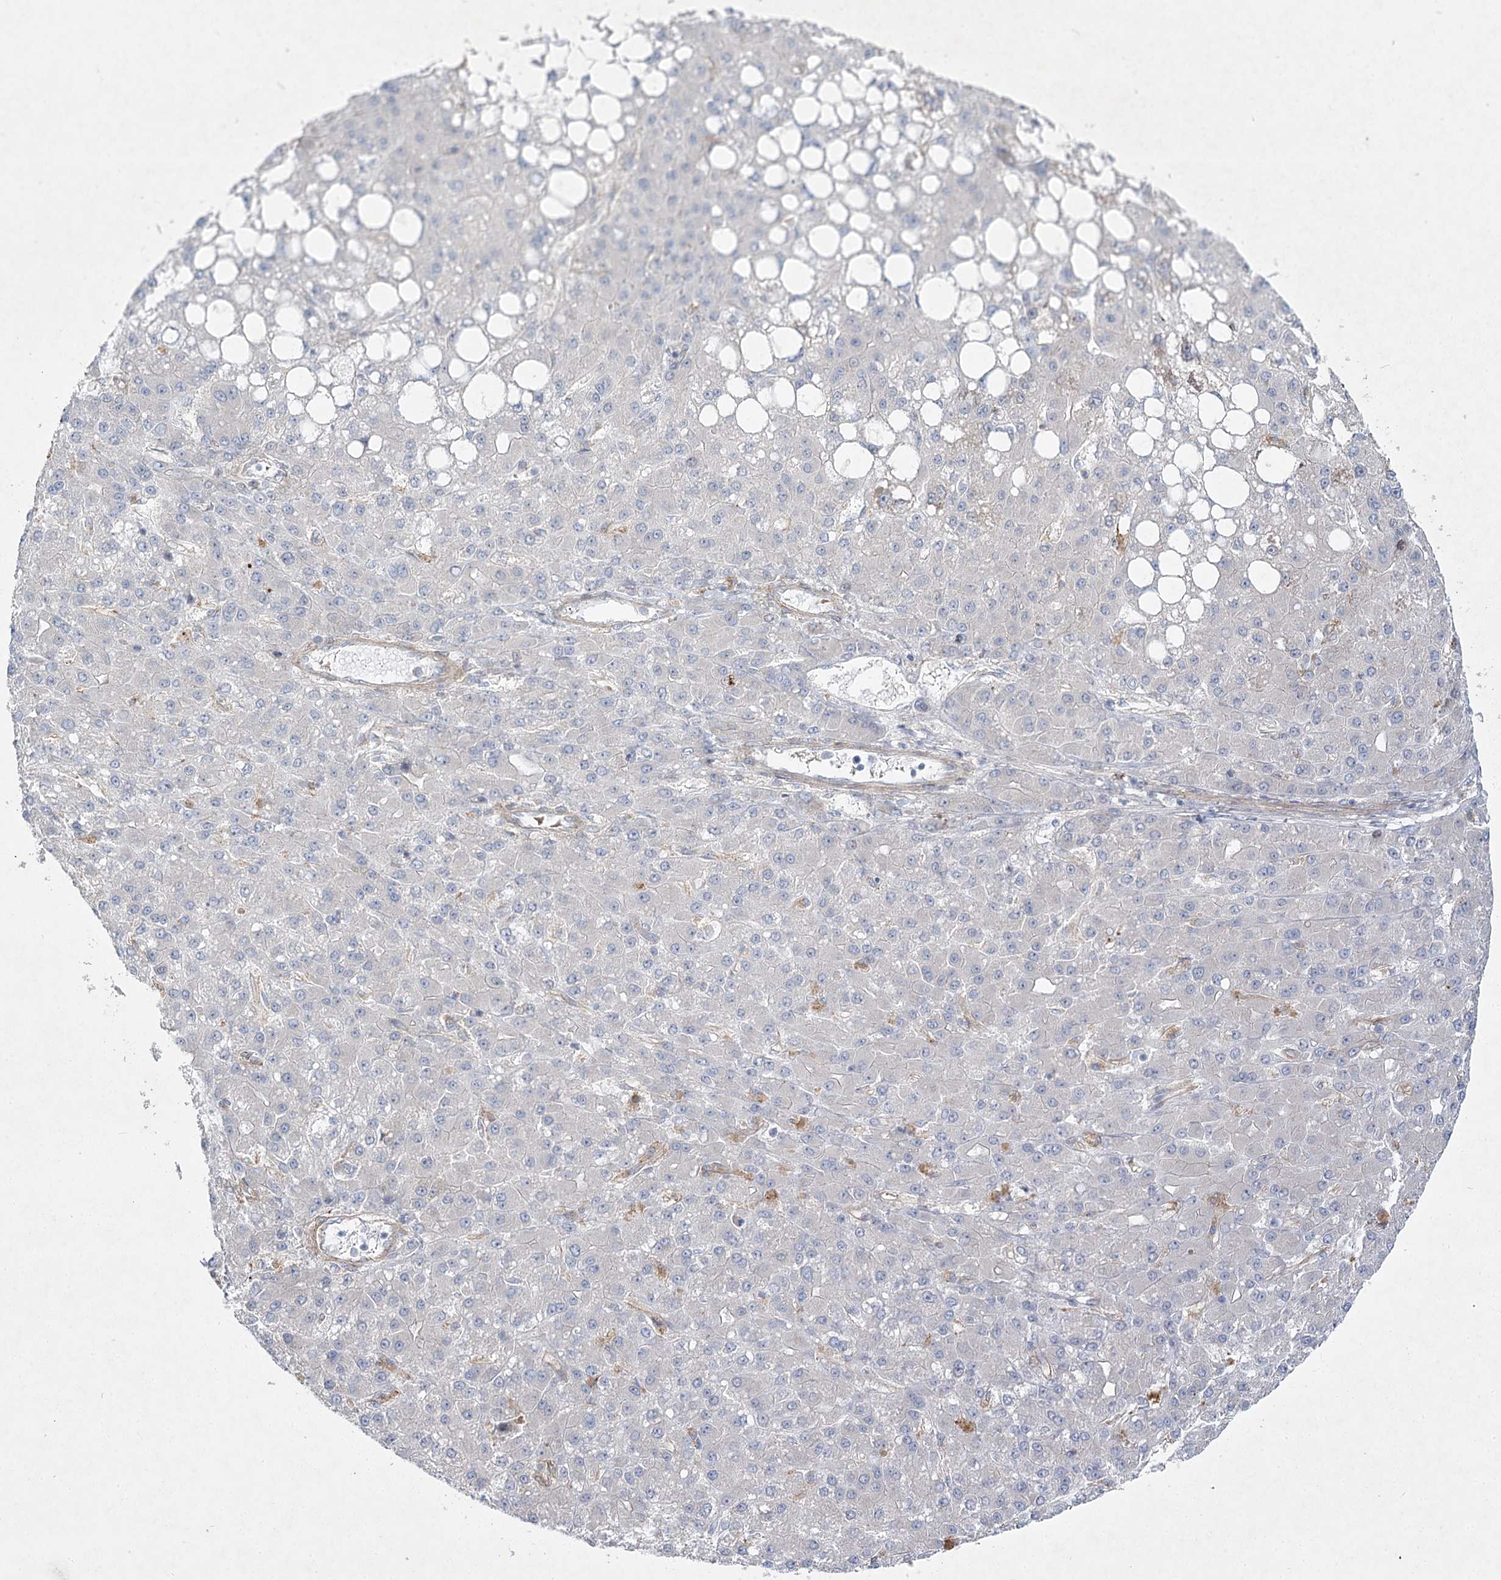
{"staining": {"intensity": "negative", "quantity": "none", "location": "none"}, "tissue": "liver cancer", "cell_type": "Tumor cells", "image_type": "cancer", "snomed": [{"axis": "morphology", "description": "Carcinoma, Hepatocellular, NOS"}, {"axis": "topography", "description": "Liver"}], "caption": "An immunohistochemistry (IHC) micrograph of liver hepatocellular carcinoma is shown. There is no staining in tumor cells of liver hepatocellular carcinoma.", "gene": "SH3BP5L", "patient": {"sex": "male", "age": 67}}